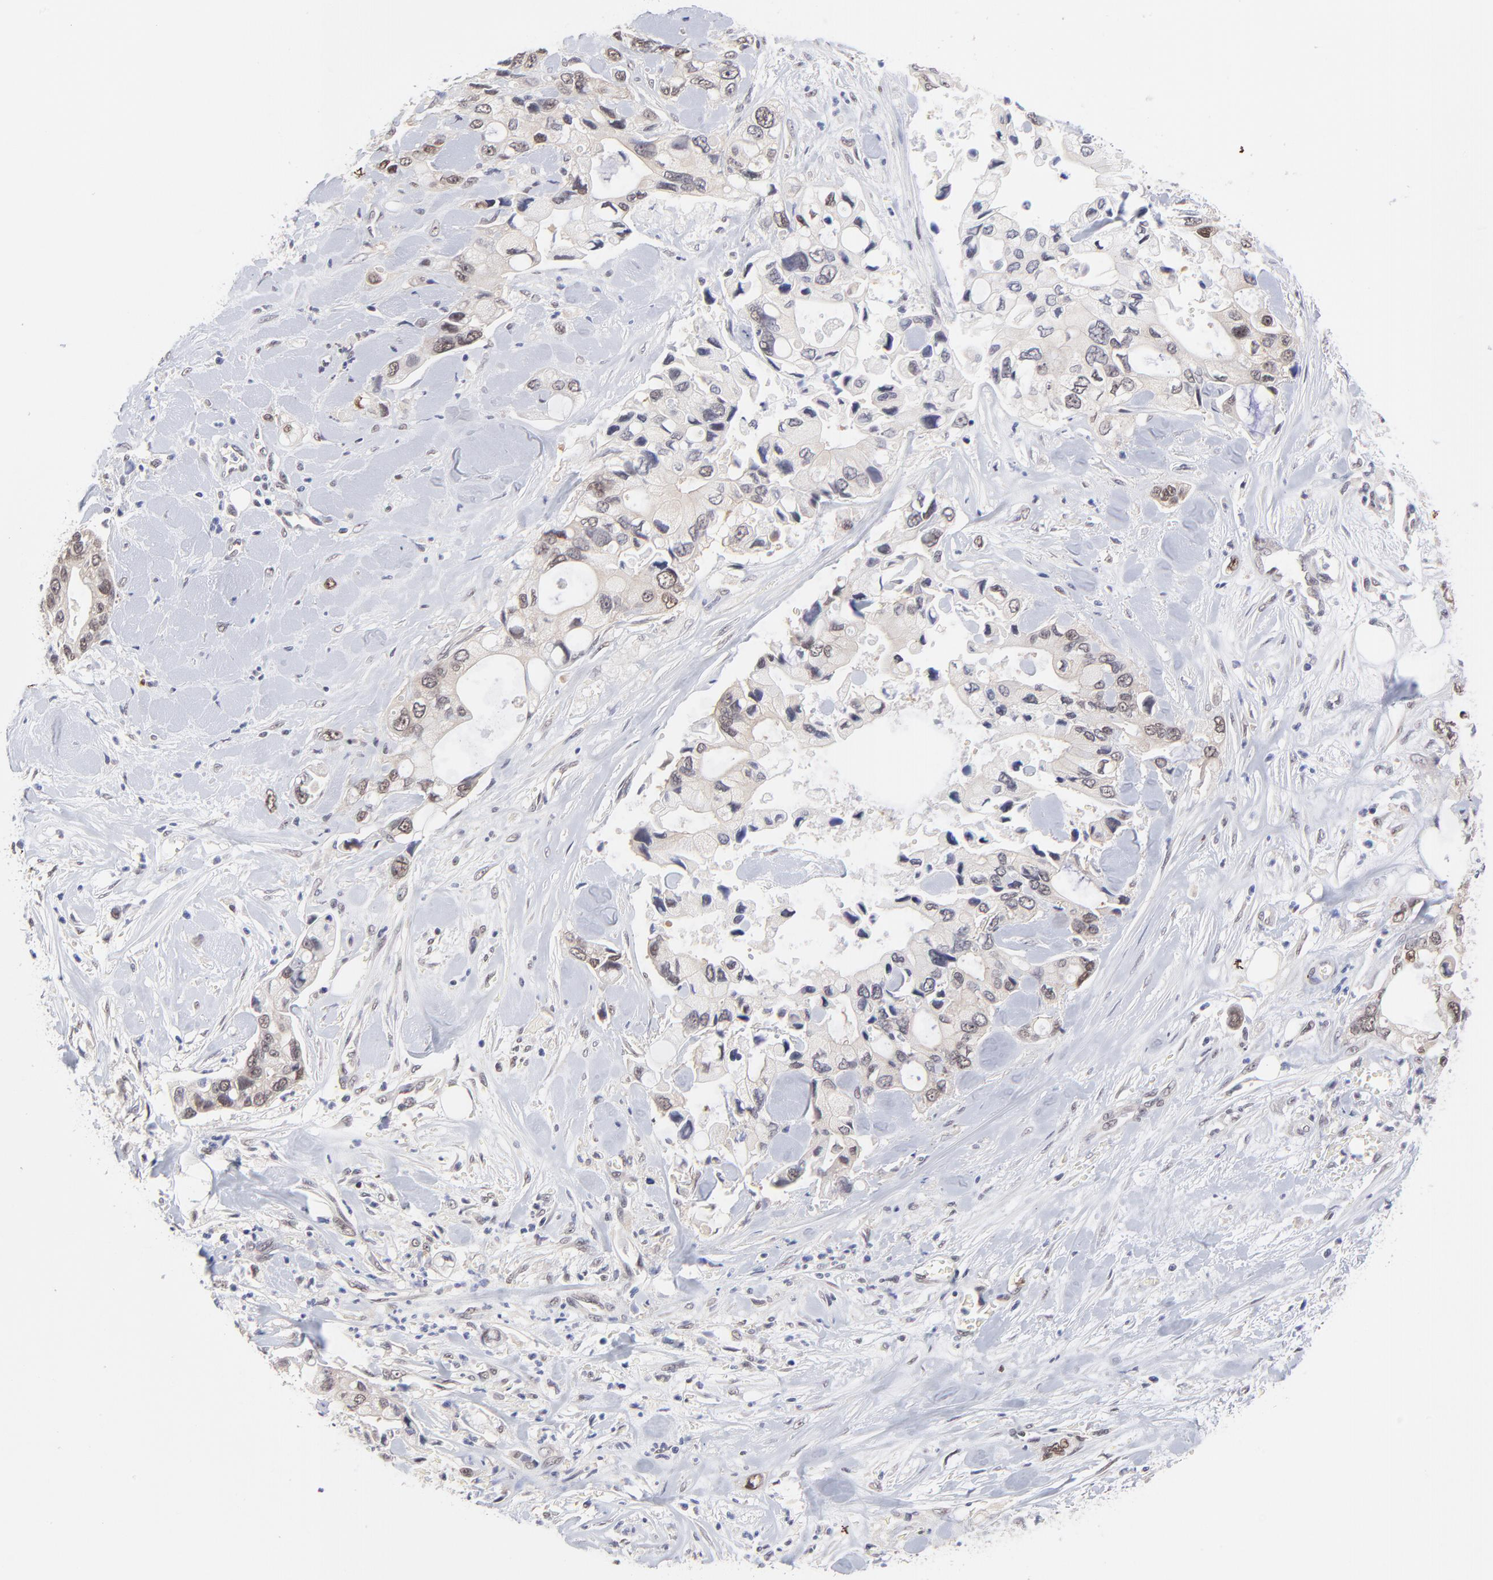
{"staining": {"intensity": "weak", "quantity": "<25%", "location": "nuclear"}, "tissue": "pancreatic cancer", "cell_type": "Tumor cells", "image_type": "cancer", "snomed": [{"axis": "morphology", "description": "Adenocarcinoma, NOS"}, {"axis": "topography", "description": "Pancreas"}], "caption": "An immunohistochemistry micrograph of pancreatic cancer (adenocarcinoma) is shown. There is no staining in tumor cells of pancreatic cancer (adenocarcinoma).", "gene": "UBE2E3", "patient": {"sex": "male", "age": 70}}